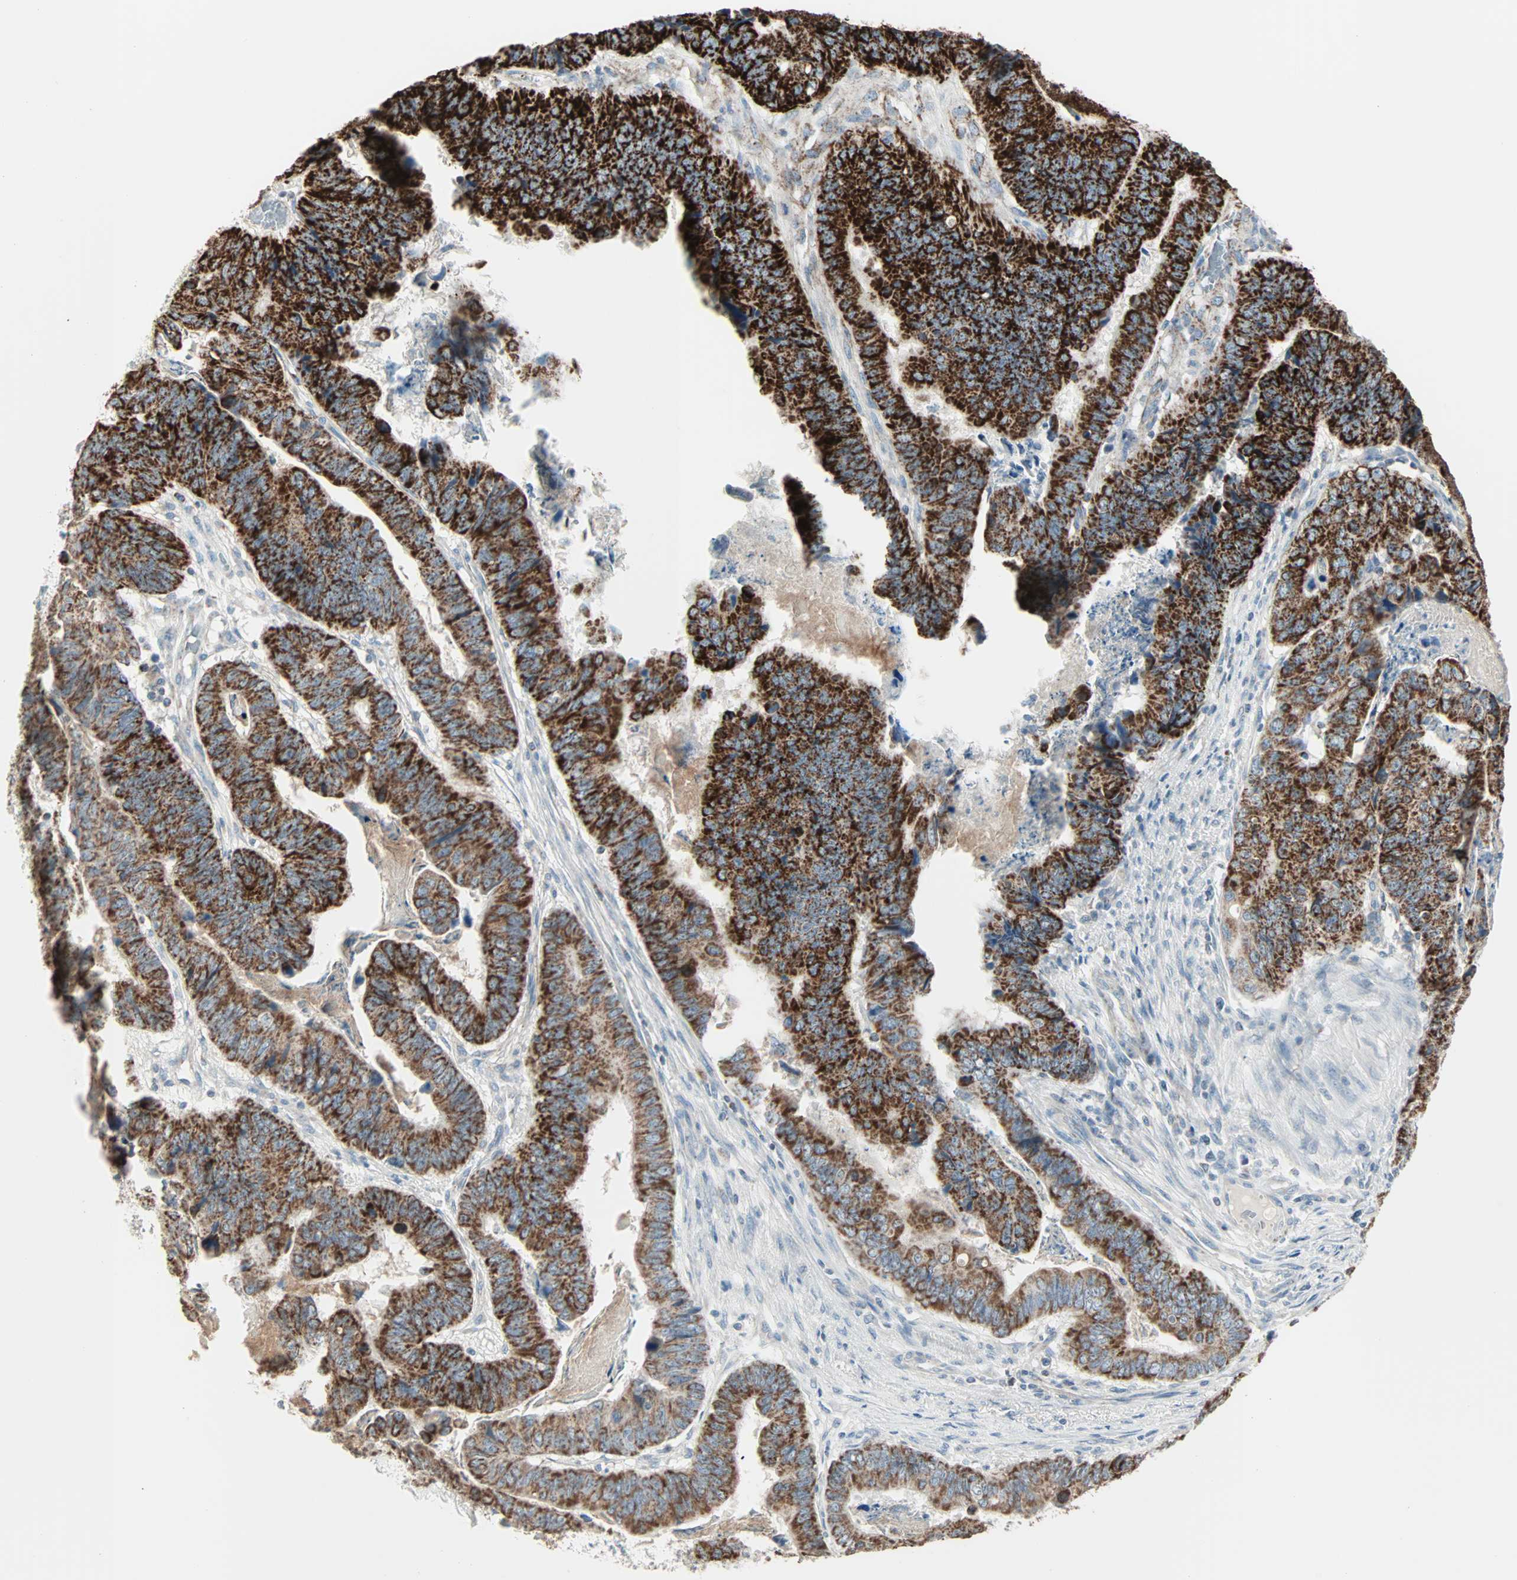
{"staining": {"intensity": "strong", "quantity": ">75%", "location": "cytoplasmic/membranous"}, "tissue": "stomach cancer", "cell_type": "Tumor cells", "image_type": "cancer", "snomed": [{"axis": "morphology", "description": "Adenocarcinoma, NOS"}, {"axis": "topography", "description": "Stomach, lower"}], "caption": "A high-resolution photomicrograph shows IHC staining of stomach cancer (adenocarcinoma), which shows strong cytoplasmic/membranous positivity in about >75% of tumor cells.", "gene": "IDH2", "patient": {"sex": "male", "age": 77}}